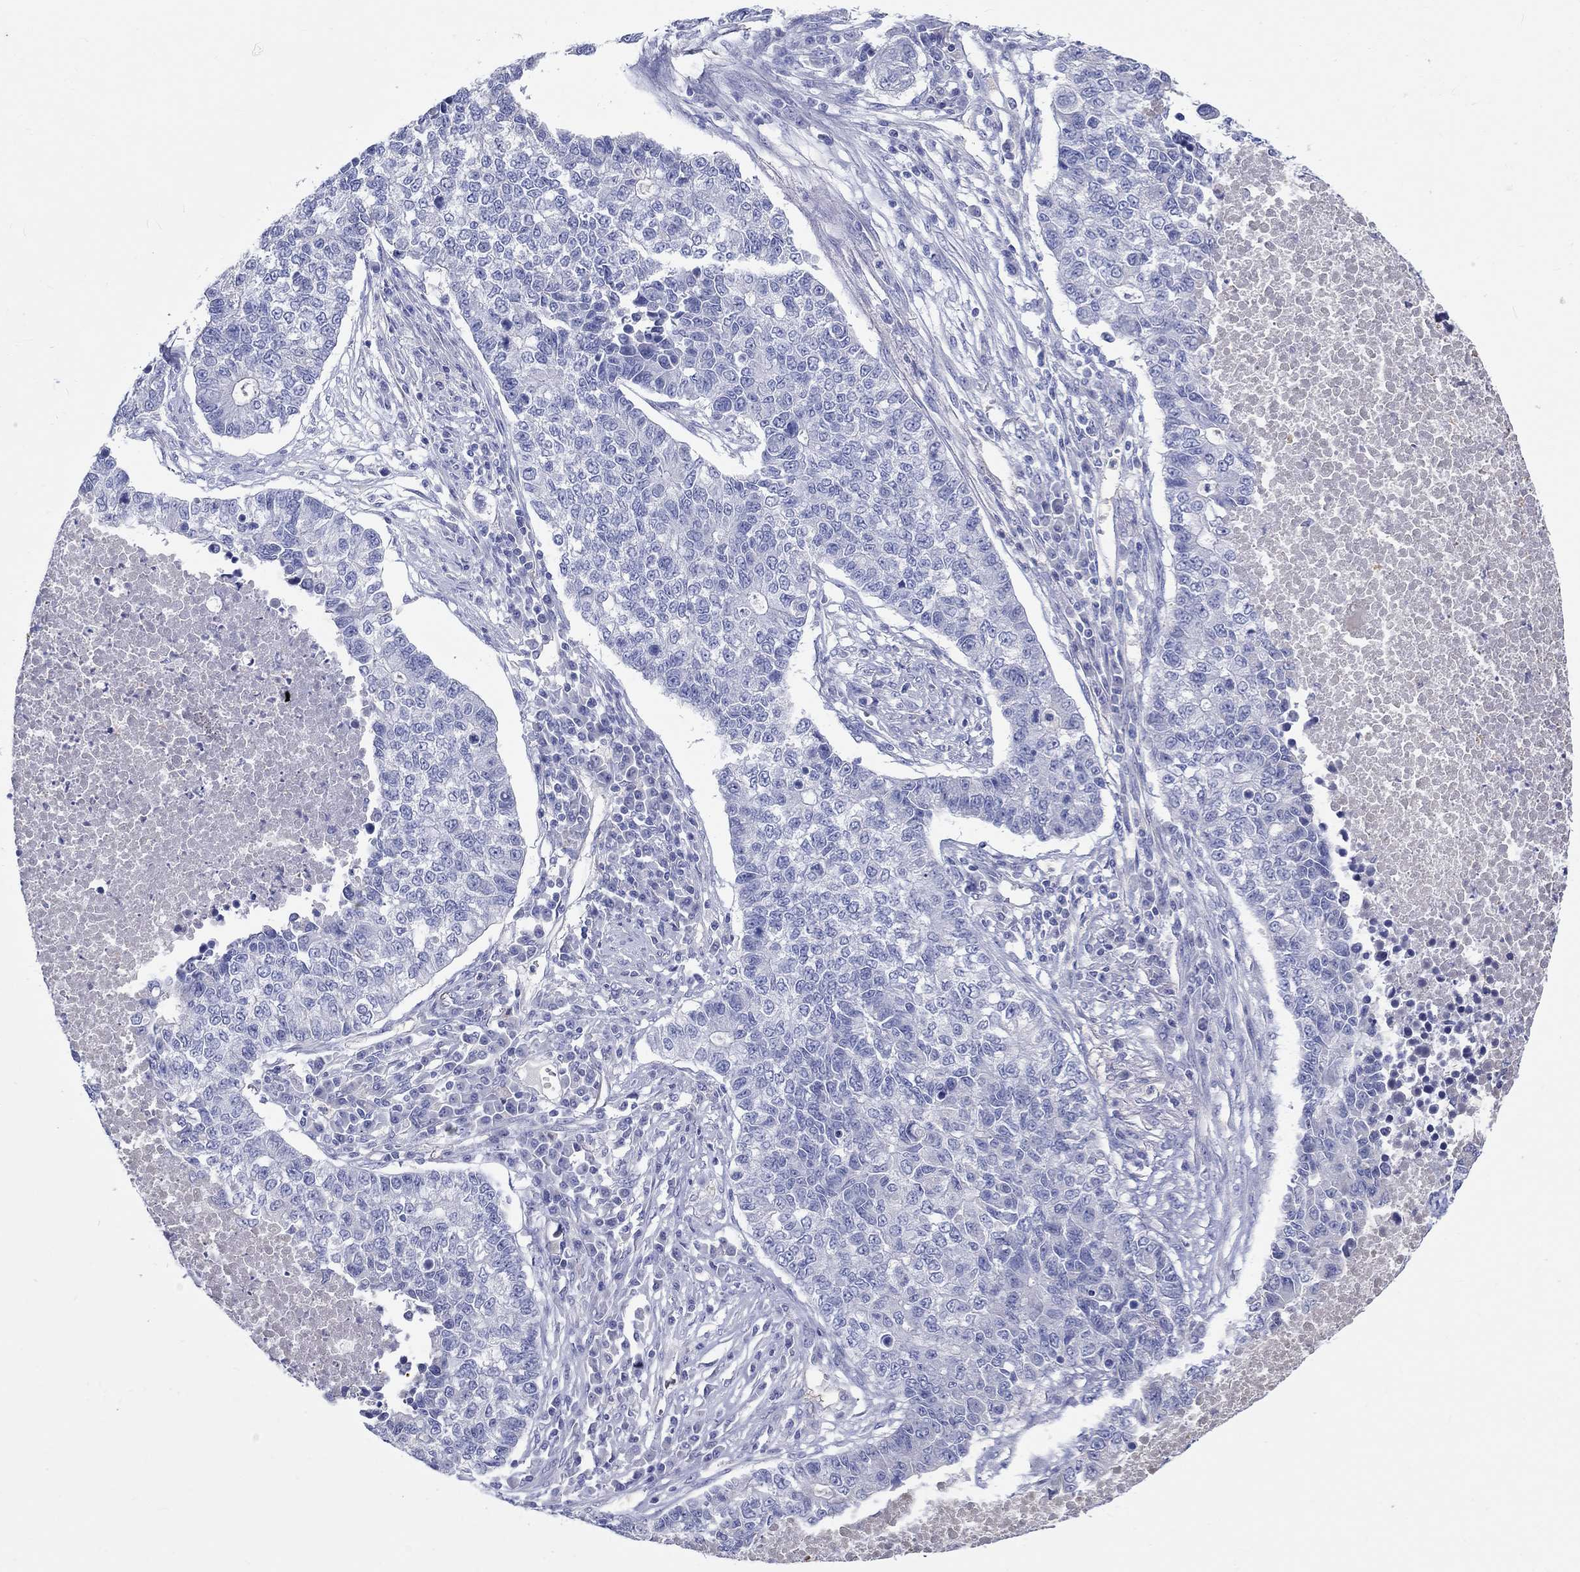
{"staining": {"intensity": "negative", "quantity": "none", "location": "none"}, "tissue": "lung cancer", "cell_type": "Tumor cells", "image_type": "cancer", "snomed": [{"axis": "morphology", "description": "Adenocarcinoma, NOS"}, {"axis": "topography", "description": "Lung"}], "caption": "DAB immunohistochemical staining of human lung cancer (adenocarcinoma) exhibits no significant expression in tumor cells.", "gene": "CDY2B", "patient": {"sex": "male", "age": 57}}